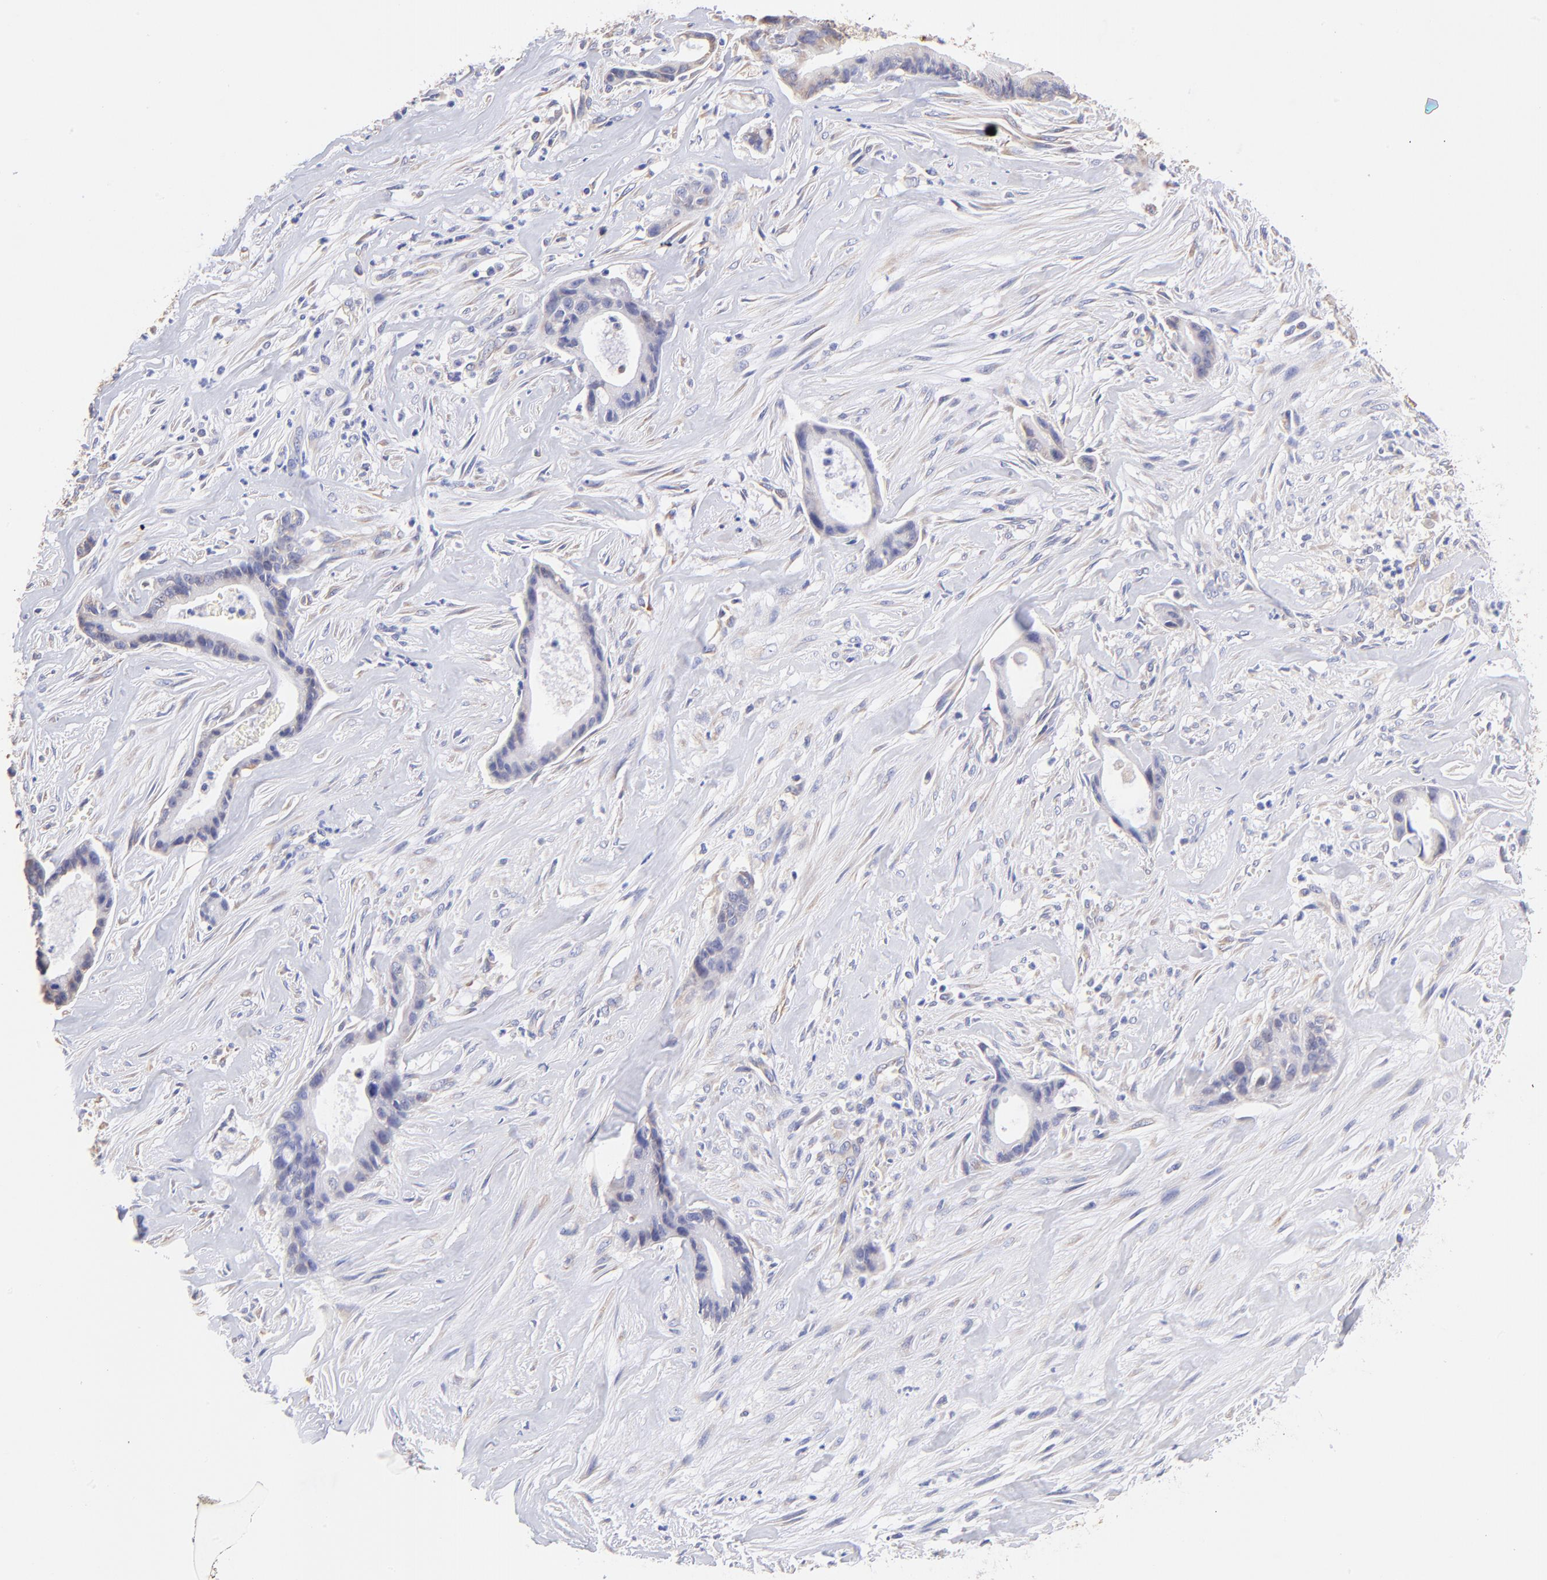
{"staining": {"intensity": "negative", "quantity": "none", "location": "none"}, "tissue": "liver cancer", "cell_type": "Tumor cells", "image_type": "cancer", "snomed": [{"axis": "morphology", "description": "Cholangiocarcinoma"}, {"axis": "topography", "description": "Liver"}], "caption": "Immunohistochemical staining of liver cancer (cholangiocarcinoma) reveals no significant expression in tumor cells.", "gene": "RPL30", "patient": {"sex": "female", "age": 55}}